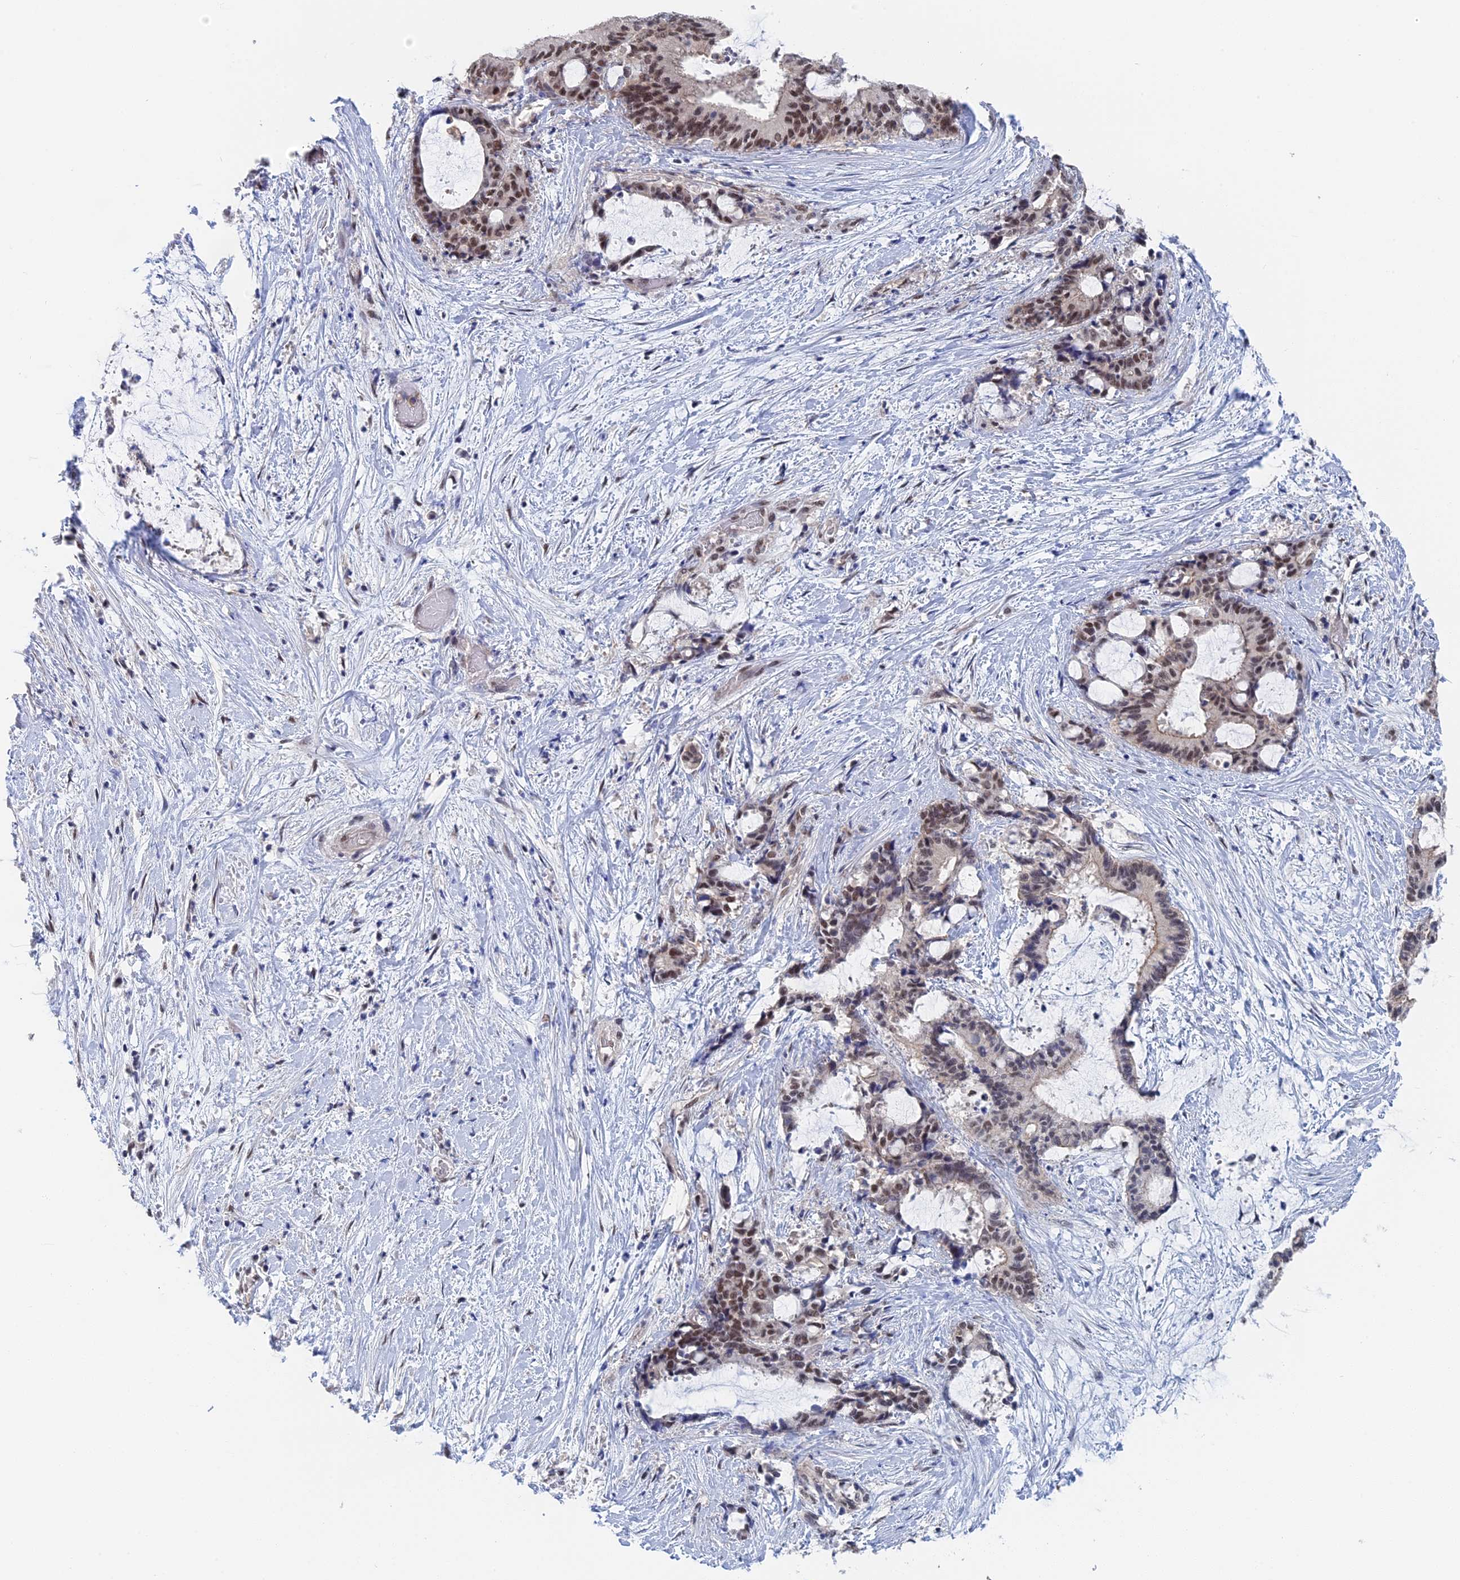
{"staining": {"intensity": "moderate", "quantity": ">75%", "location": "nuclear"}, "tissue": "liver cancer", "cell_type": "Tumor cells", "image_type": "cancer", "snomed": [{"axis": "morphology", "description": "Normal tissue, NOS"}, {"axis": "morphology", "description": "Cholangiocarcinoma"}, {"axis": "topography", "description": "Liver"}, {"axis": "topography", "description": "Peripheral nerve tissue"}], "caption": "Tumor cells demonstrate medium levels of moderate nuclear positivity in approximately >75% of cells in liver cancer (cholangiocarcinoma). (Brightfield microscopy of DAB IHC at high magnification).", "gene": "TSSC4", "patient": {"sex": "female", "age": 73}}